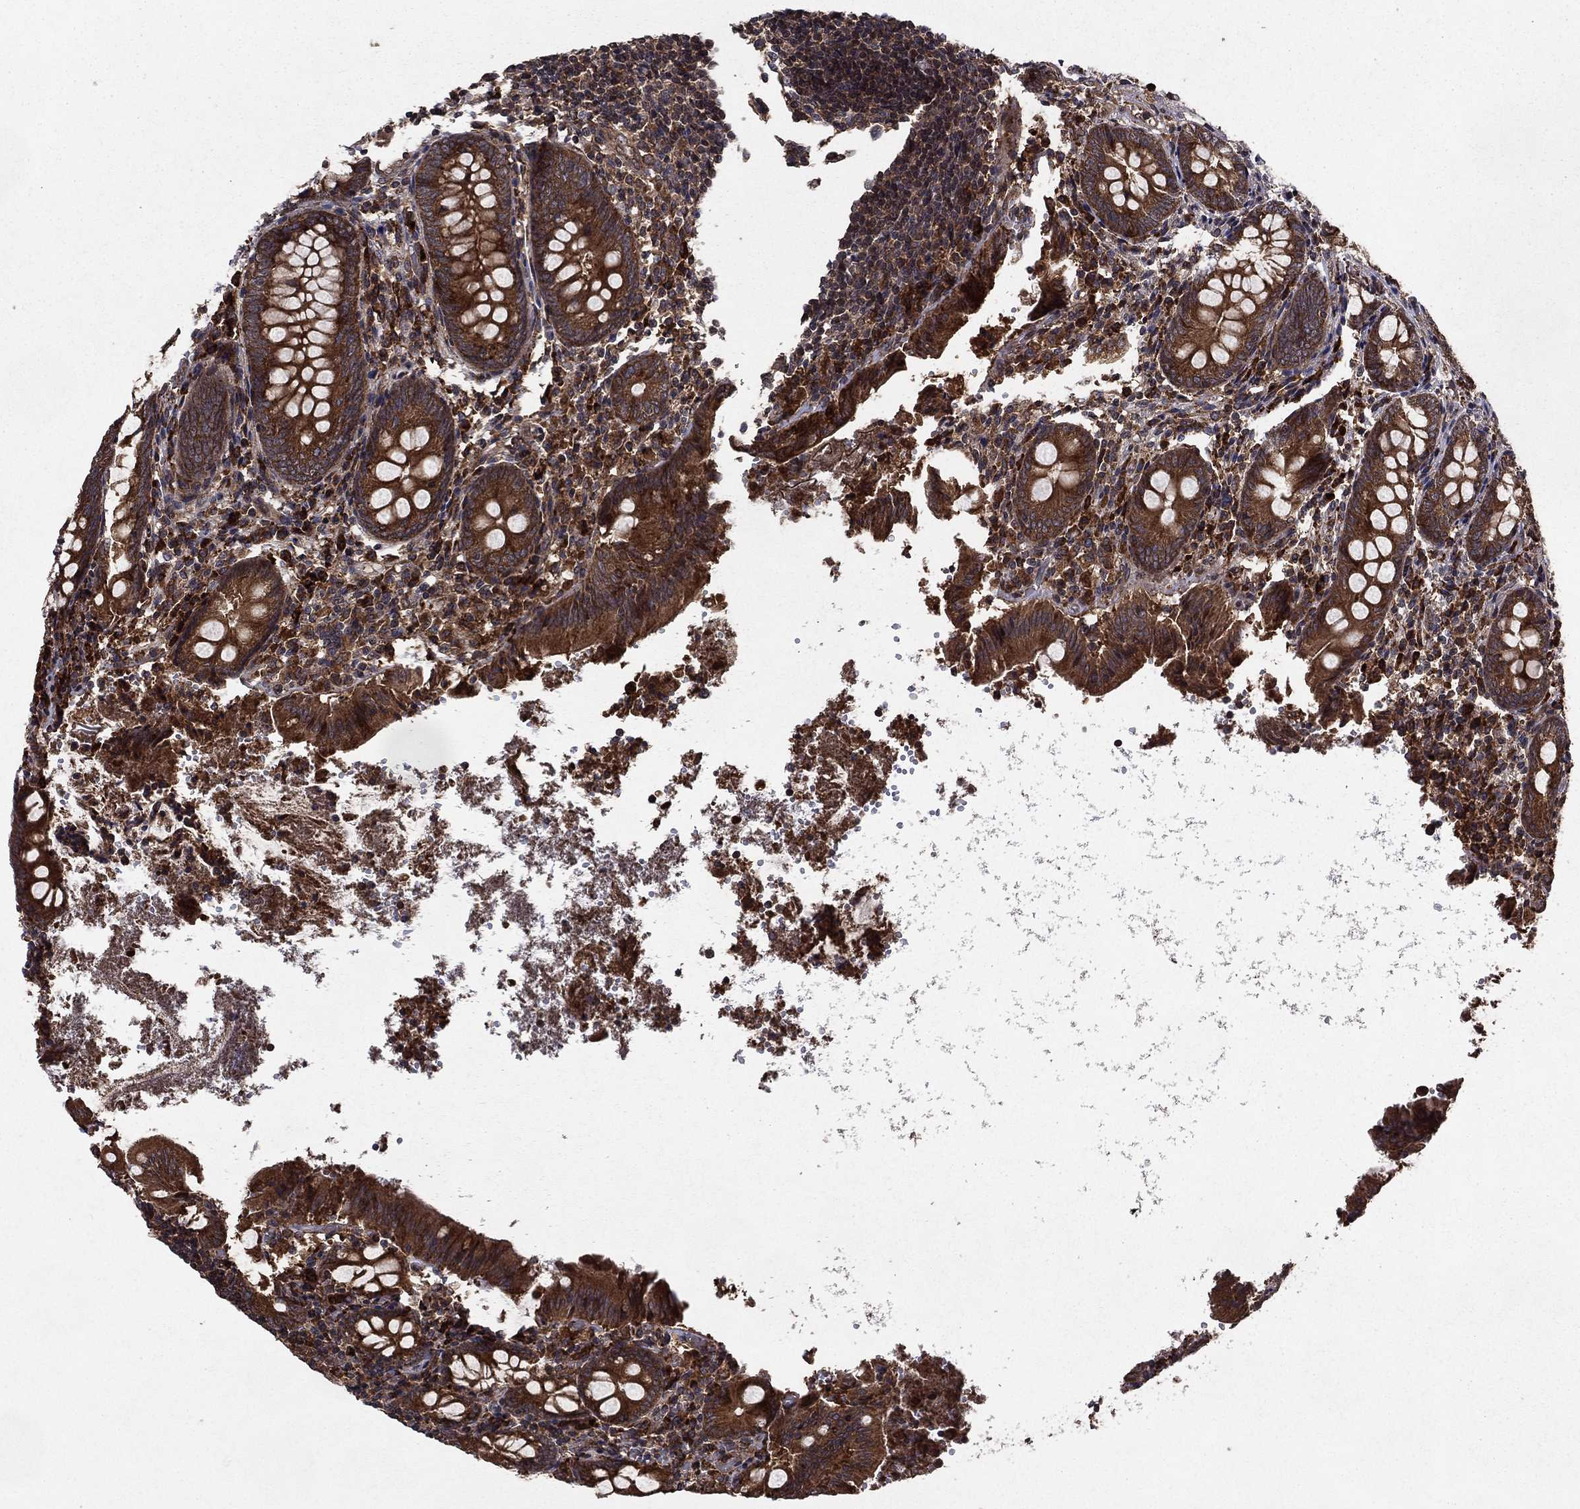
{"staining": {"intensity": "strong", "quantity": ">75%", "location": "cytoplasmic/membranous"}, "tissue": "appendix", "cell_type": "Glandular cells", "image_type": "normal", "snomed": [{"axis": "morphology", "description": "Normal tissue, NOS"}, {"axis": "topography", "description": "Appendix"}], "caption": "Protein staining reveals strong cytoplasmic/membranous staining in about >75% of glandular cells in normal appendix.", "gene": "BABAM2", "patient": {"sex": "female", "age": 23}}